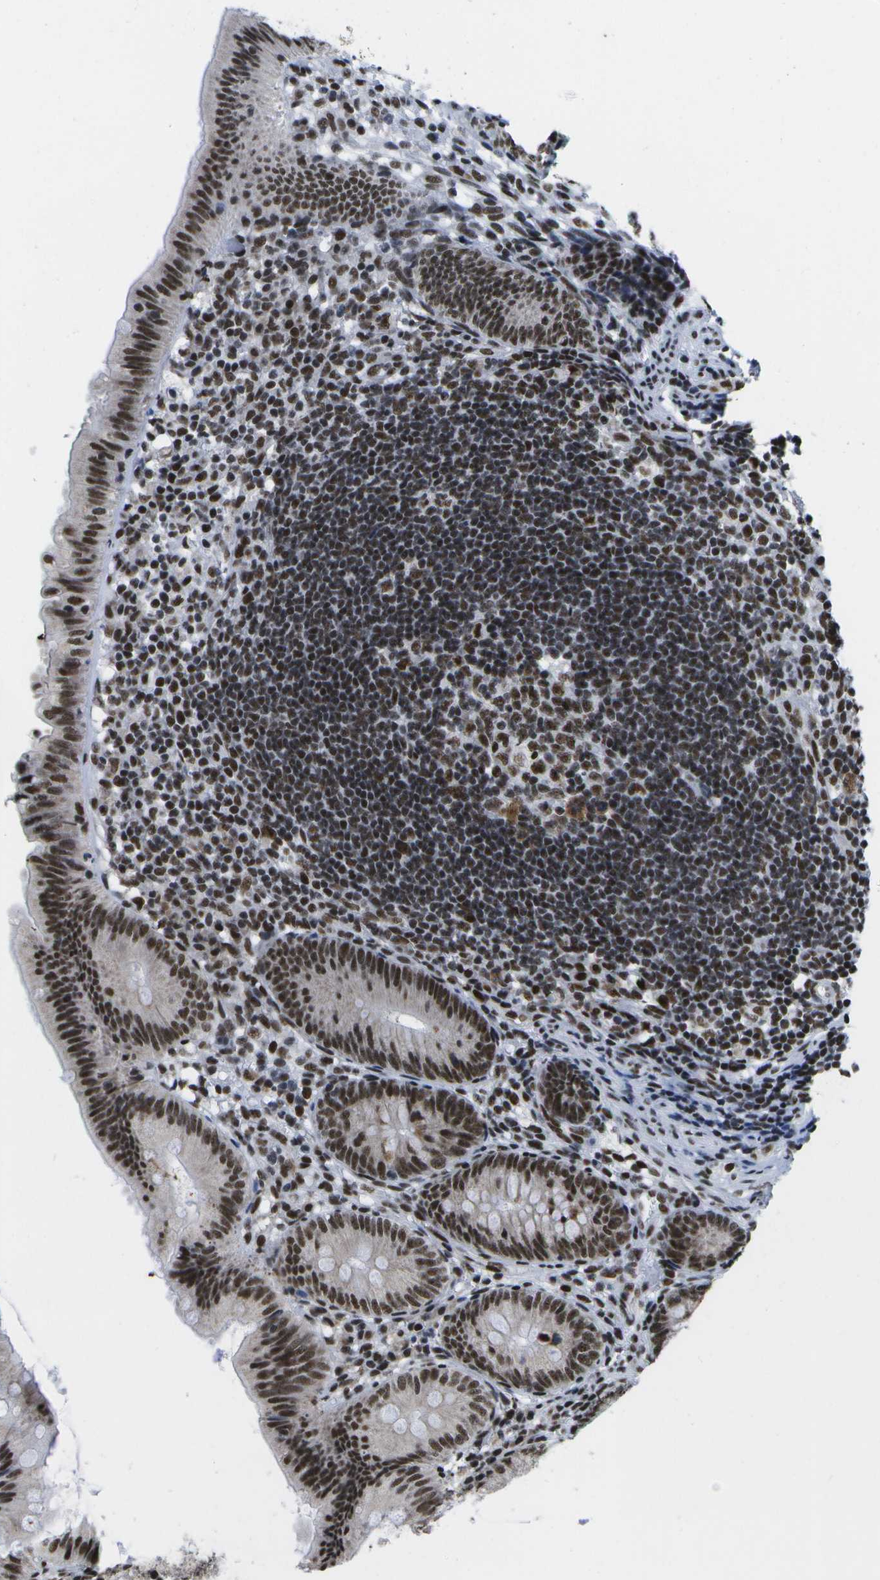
{"staining": {"intensity": "strong", "quantity": ">75%", "location": "nuclear"}, "tissue": "appendix", "cell_type": "Glandular cells", "image_type": "normal", "snomed": [{"axis": "morphology", "description": "Normal tissue, NOS"}, {"axis": "topography", "description": "Appendix"}], "caption": "Immunohistochemical staining of unremarkable human appendix displays >75% levels of strong nuclear protein staining in approximately >75% of glandular cells.", "gene": "NSRP1", "patient": {"sex": "male", "age": 1}}